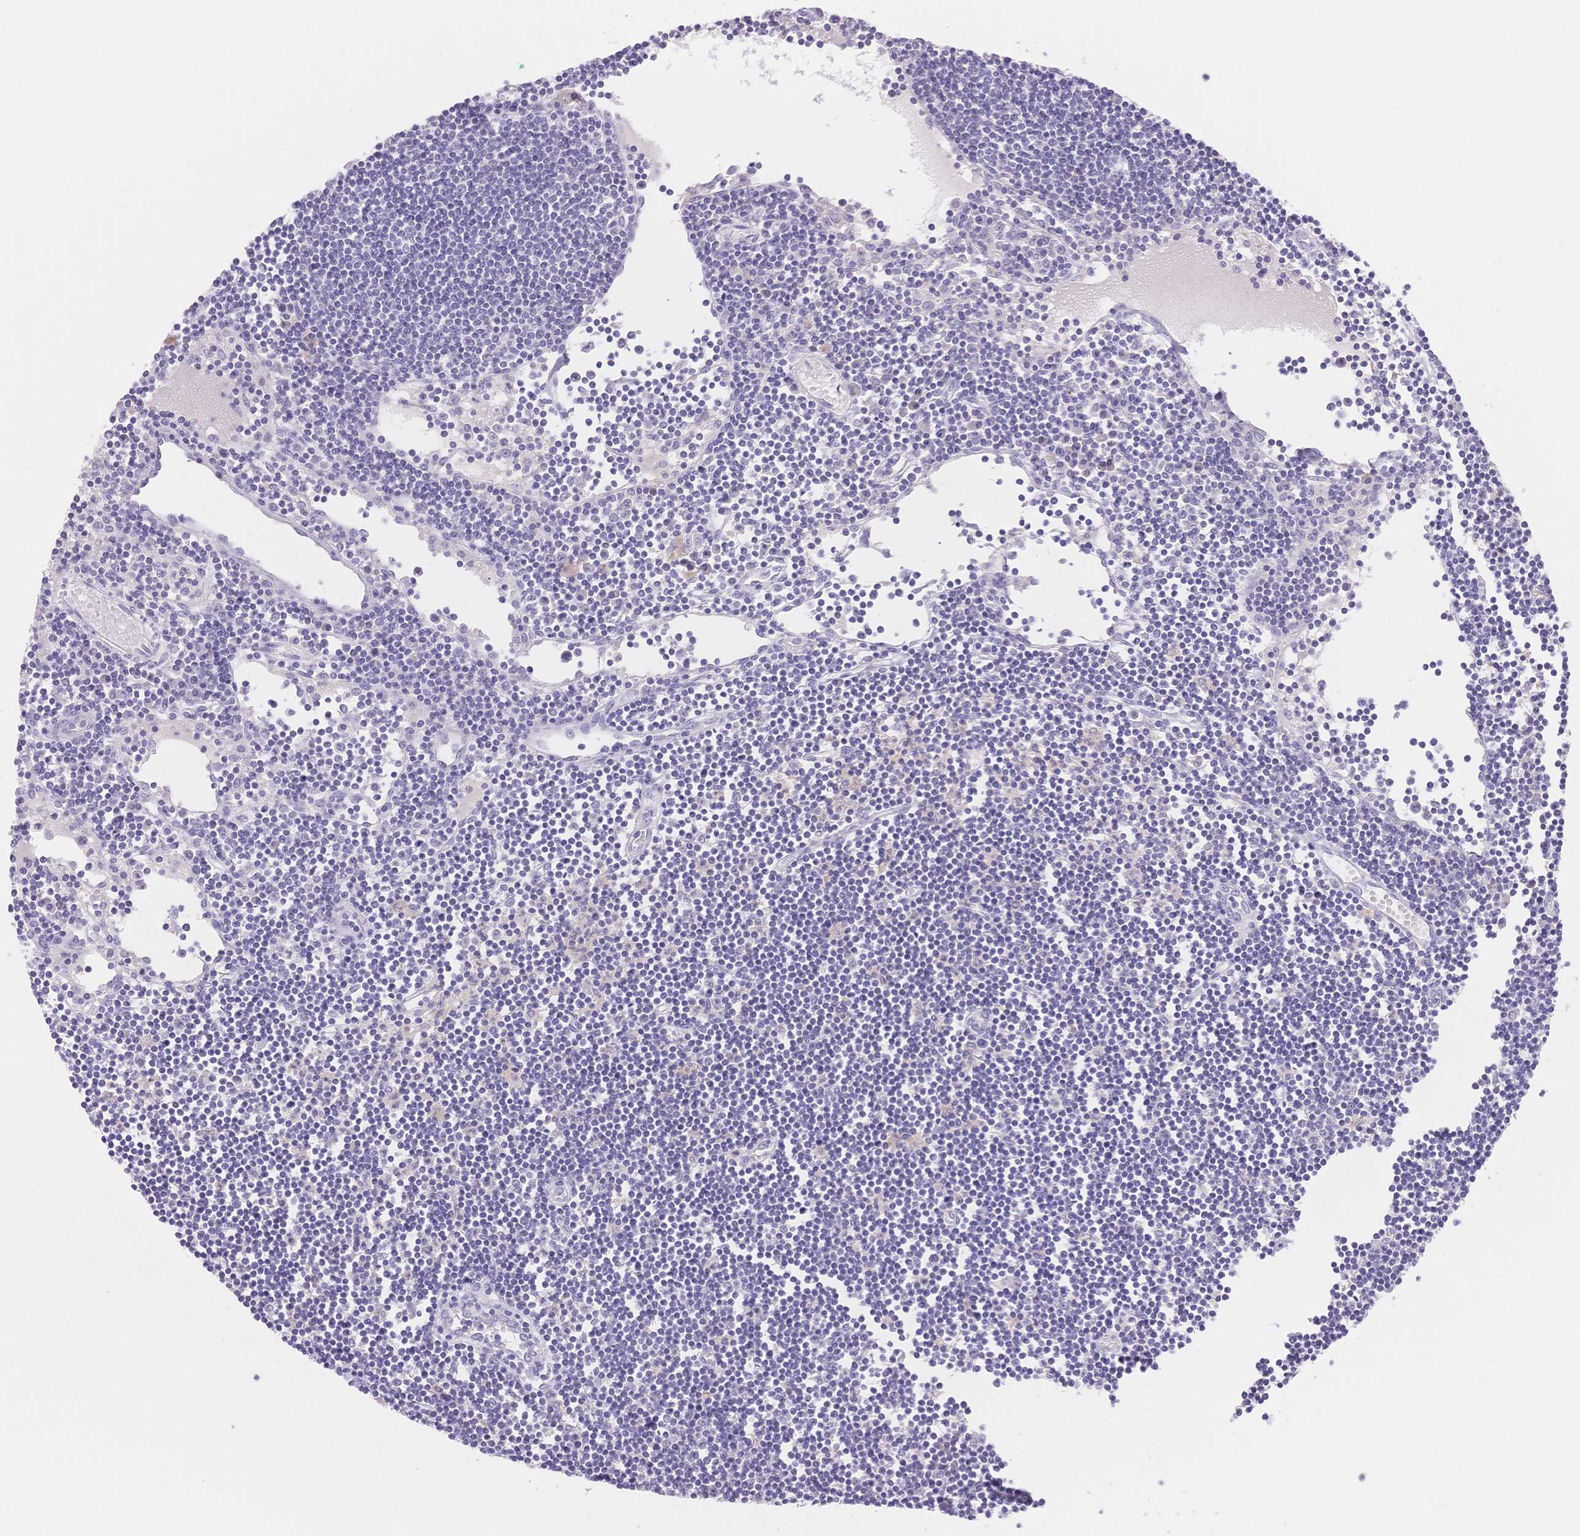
{"staining": {"intensity": "negative", "quantity": "none", "location": "none"}, "tissue": "lymph node", "cell_type": "Germinal center cells", "image_type": "normal", "snomed": [{"axis": "morphology", "description": "Normal tissue, NOS"}, {"axis": "topography", "description": "Lymph node"}], "caption": "DAB (3,3'-diaminobenzidine) immunohistochemical staining of unremarkable human lymph node shows no significant staining in germinal center cells.", "gene": "MYOM1", "patient": {"sex": "female", "age": 65}}